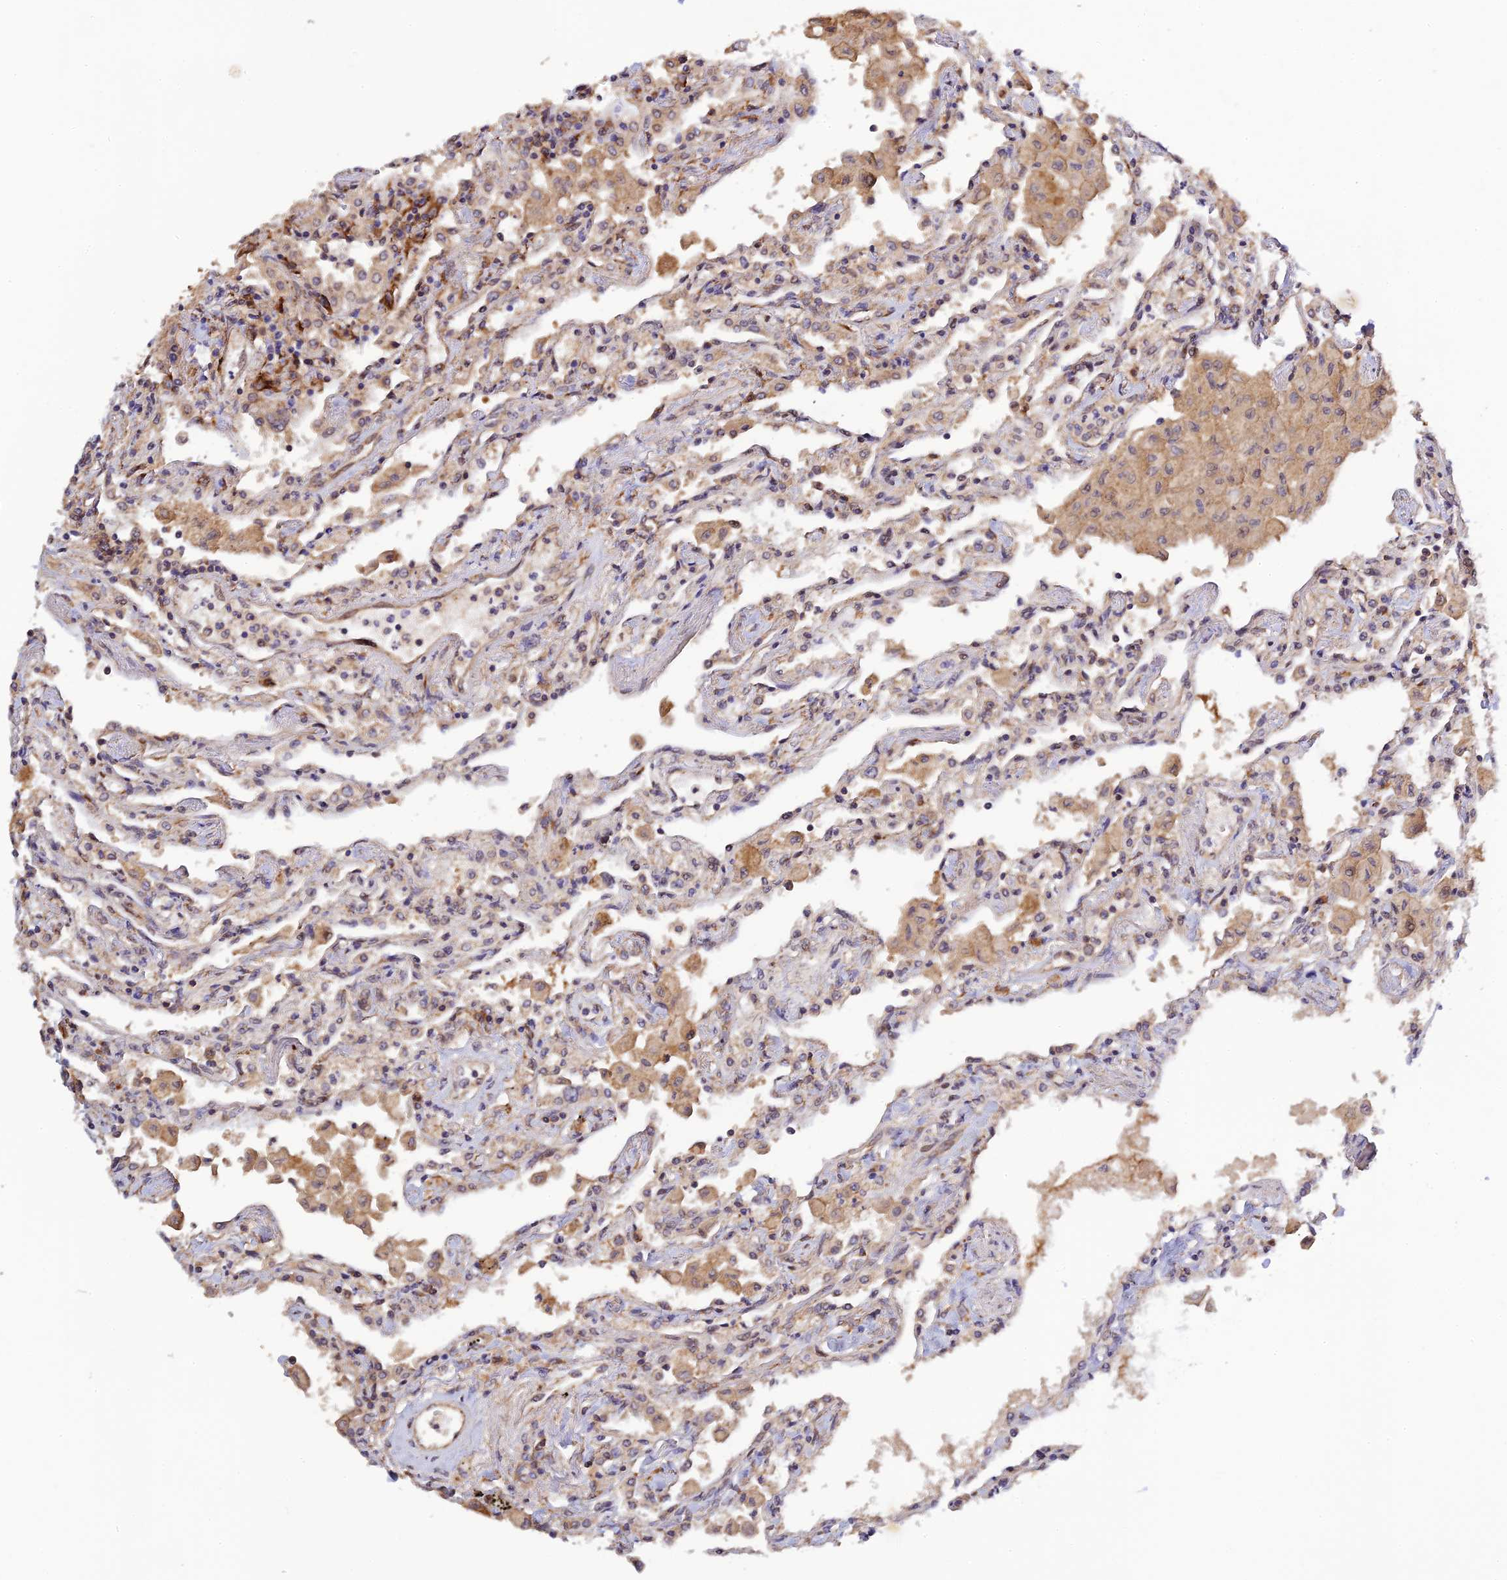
{"staining": {"intensity": "weak", "quantity": "<25%", "location": "cytoplasmic/membranous"}, "tissue": "lung", "cell_type": "Alveolar cells", "image_type": "normal", "snomed": [{"axis": "morphology", "description": "Normal tissue, NOS"}, {"axis": "topography", "description": "Bronchus"}, {"axis": "topography", "description": "Lung"}], "caption": "The photomicrograph exhibits no significant positivity in alveolar cells of lung.", "gene": "P3H3", "patient": {"sex": "female", "age": 49}}